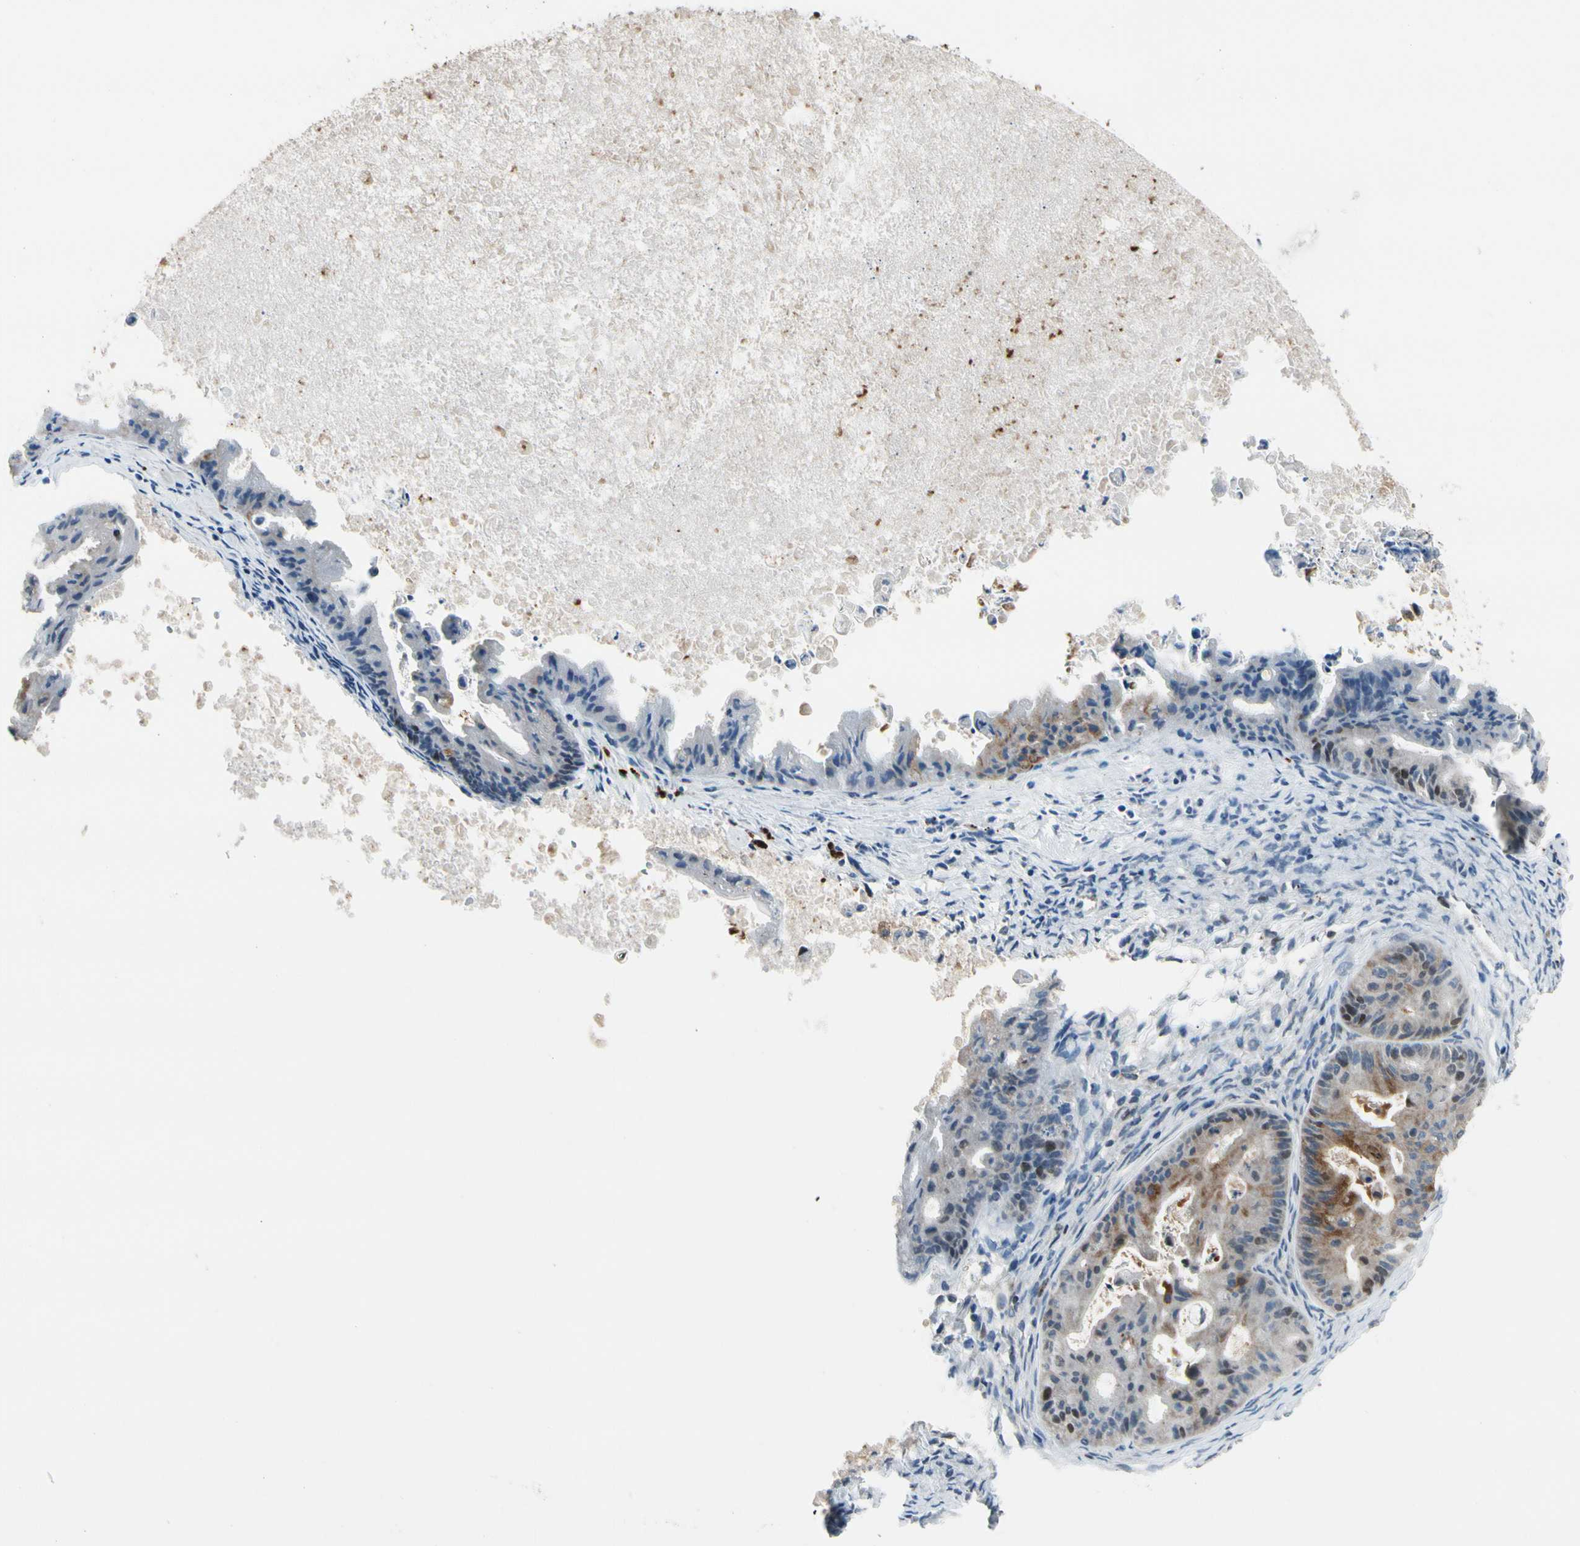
{"staining": {"intensity": "moderate", "quantity": "<25%", "location": "cytoplasmic/membranous"}, "tissue": "ovarian cancer", "cell_type": "Tumor cells", "image_type": "cancer", "snomed": [{"axis": "morphology", "description": "Cystadenocarcinoma, mucinous, NOS"}, {"axis": "topography", "description": "Ovary"}], "caption": "Ovarian cancer stained with a brown dye demonstrates moderate cytoplasmic/membranous positive expression in about <25% of tumor cells.", "gene": "ZKSCAN4", "patient": {"sex": "female", "age": 37}}